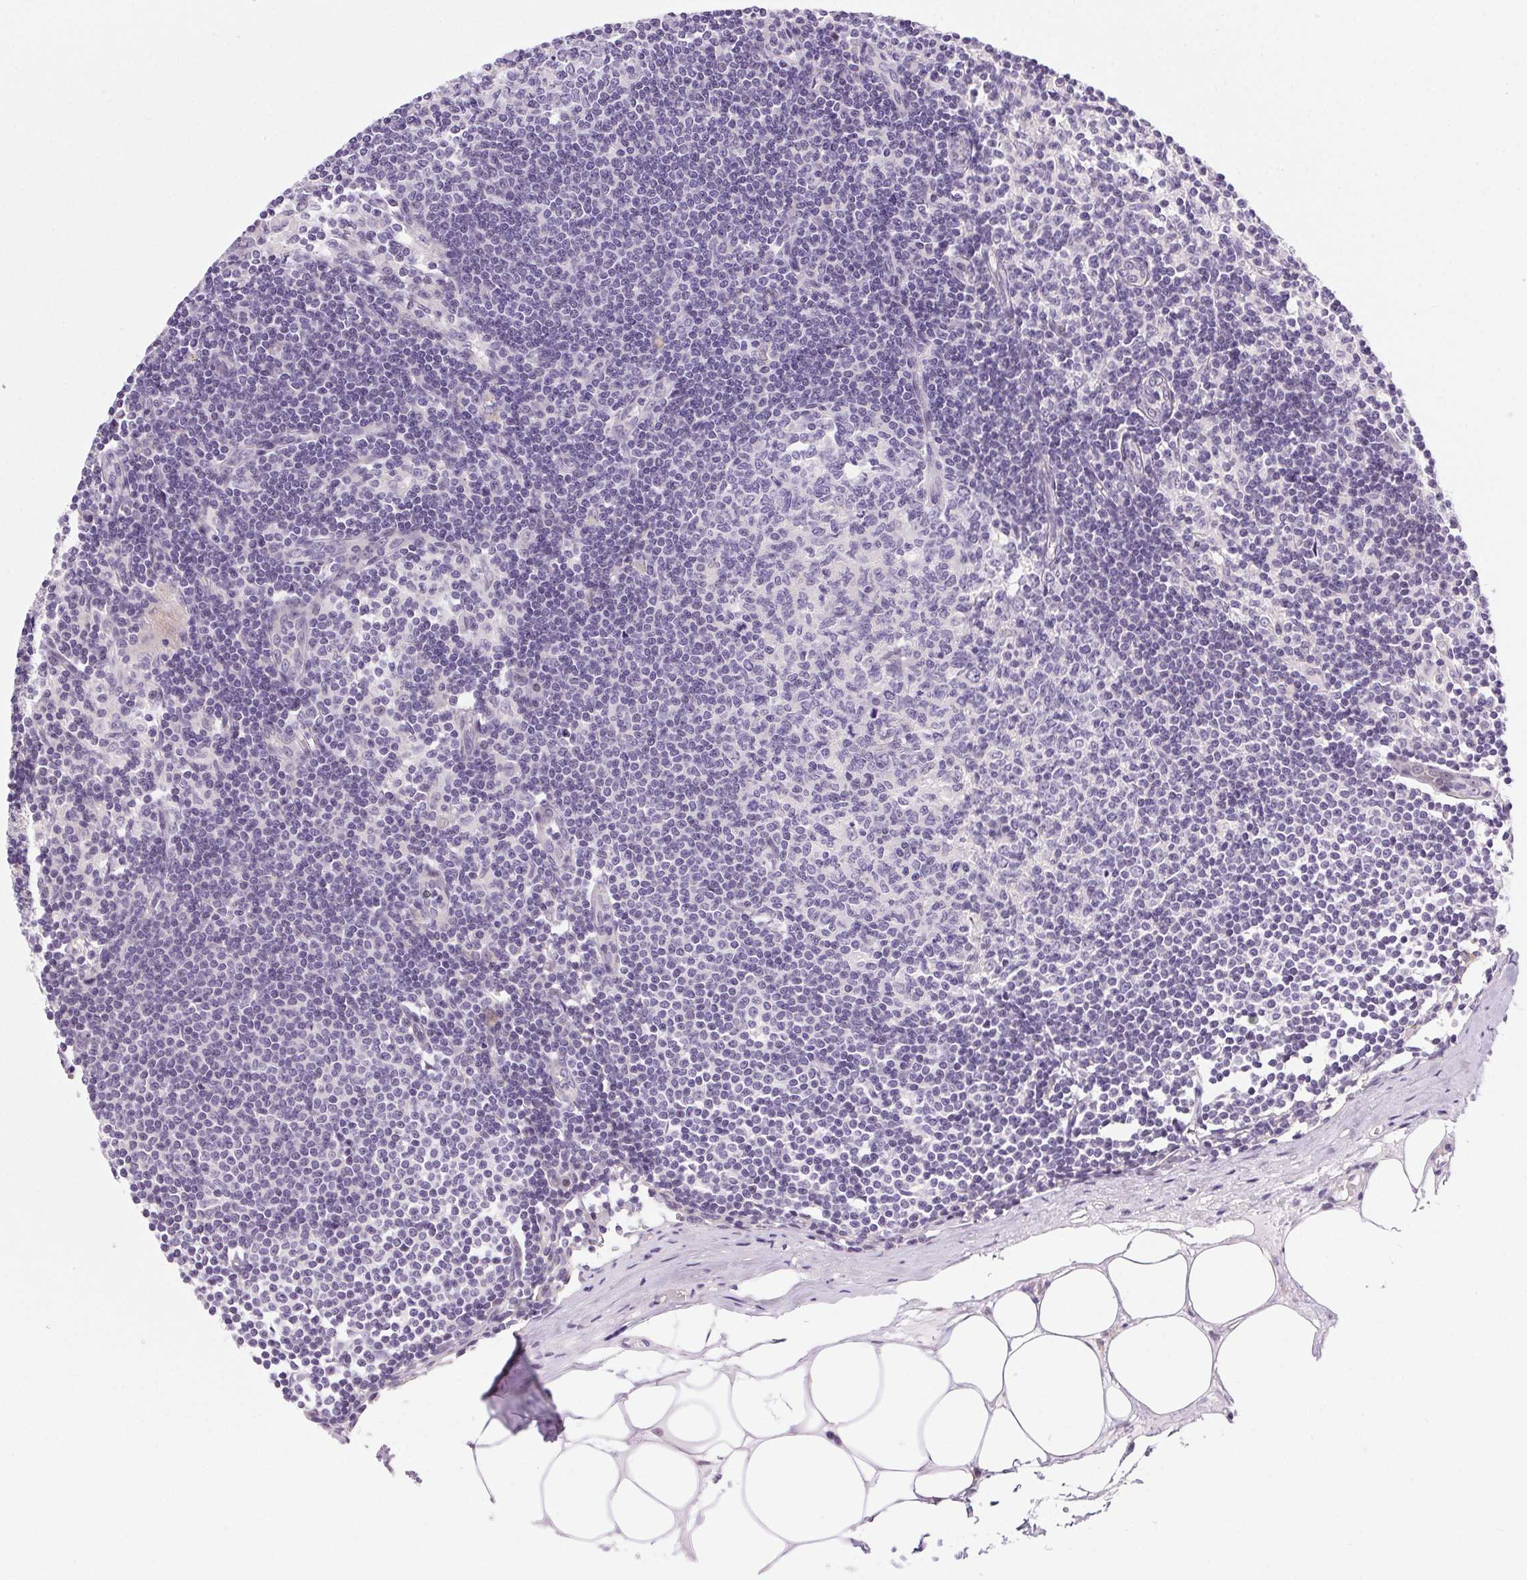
{"staining": {"intensity": "negative", "quantity": "none", "location": "none"}, "tissue": "lymph node", "cell_type": "Germinal center cells", "image_type": "normal", "snomed": [{"axis": "morphology", "description": "Normal tissue, NOS"}, {"axis": "topography", "description": "Lymph node"}], "caption": "Benign lymph node was stained to show a protein in brown. There is no significant positivity in germinal center cells. The staining was performed using DAB to visualize the protein expression in brown, while the nuclei were stained in blue with hematoxylin (Magnification: 20x).", "gene": "SYT11", "patient": {"sex": "female", "age": 69}}